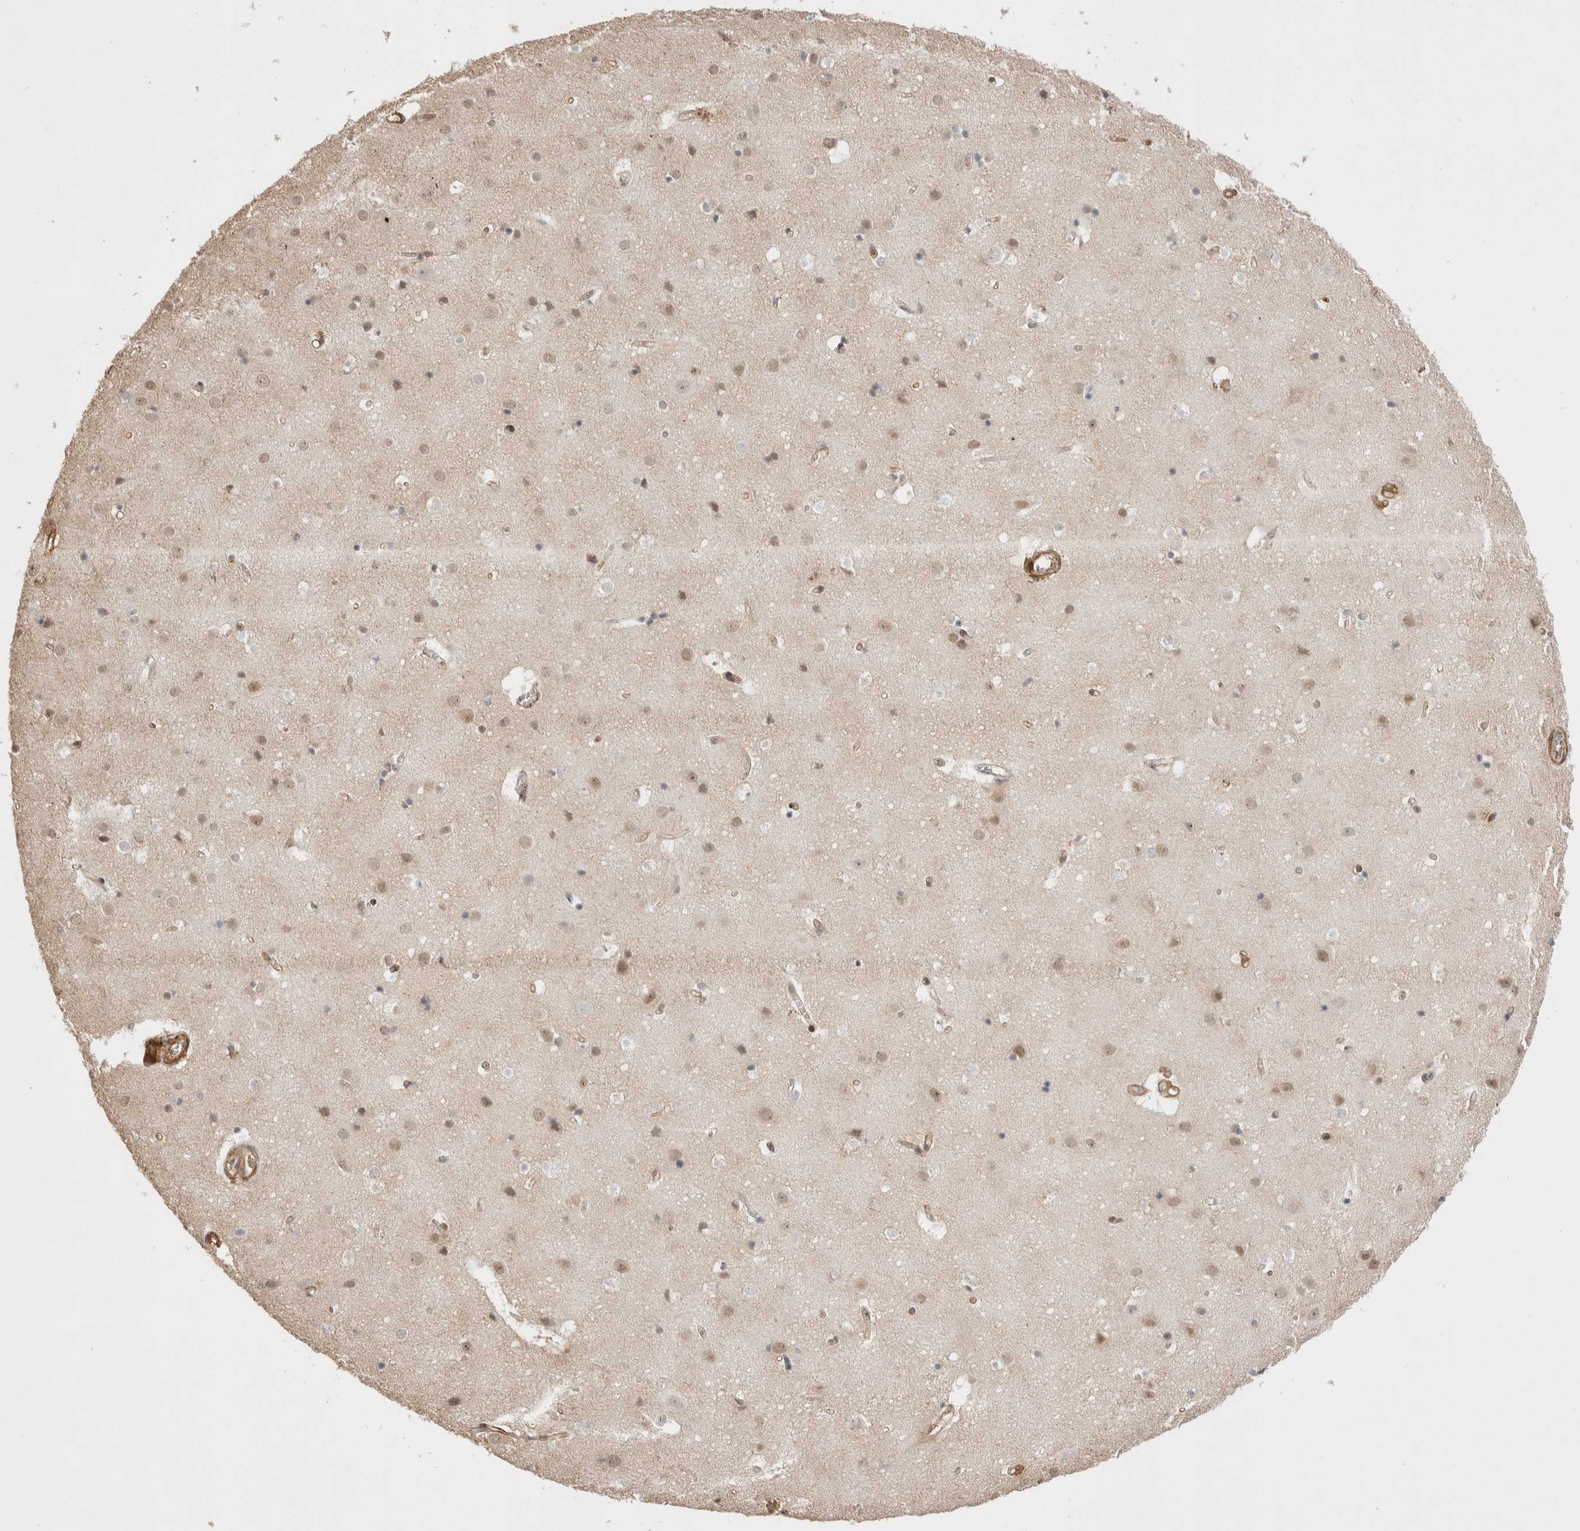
{"staining": {"intensity": "moderate", "quantity": ">75%", "location": "cytoplasmic/membranous"}, "tissue": "cerebral cortex", "cell_type": "Endothelial cells", "image_type": "normal", "snomed": [{"axis": "morphology", "description": "Normal tissue, NOS"}, {"axis": "topography", "description": "Cerebral cortex"}], "caption": "This micrograph displays immunohistochemistry (IHC) staining of unremarkable cerebral cortex, with medium moderate cytoplasmic/membranous expression in about >75% of endothelial cells.", "gene": "ZNF704", "patient": {"sex": "male", "age": 54}}